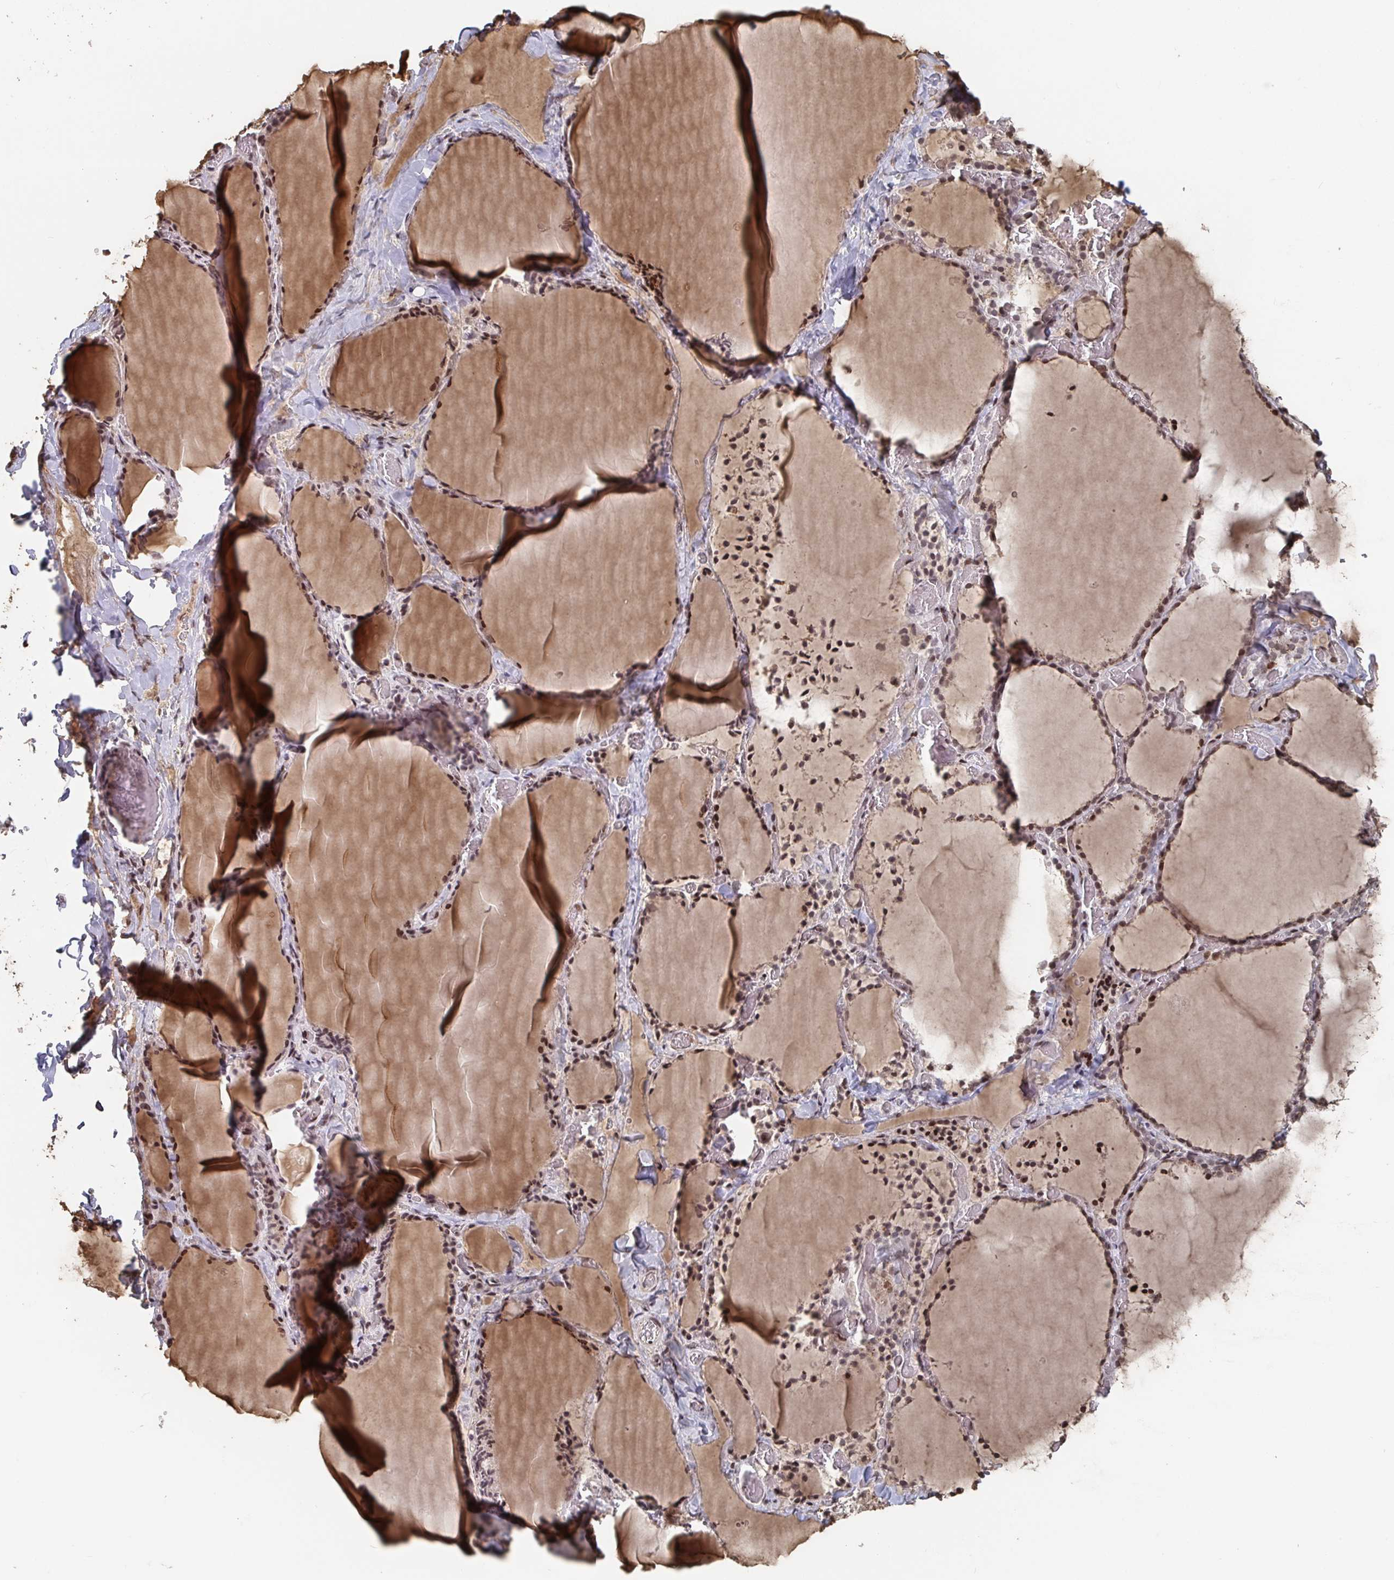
{"staining": {"intensity": "strong", "quantity": ">75%", "location": "nuclear"}, "tissue": "thyroid gland", "cell_type": "Glandular cells", "image_type": "normal", "snomed": [{"axis": "morphology", "description": "Normal tissue, NOS"}, {"axis": "topography", "description": "Thyroid gland"}], "caption": "High-power microscopy captured an immunohistochemistry image of normal thyroid gland, revealing strong nuclear expression in approximately >75% of glandular cells. (brown staining indicates protein expression, while blue staining denotes nuclei).", "gene": "ZDHHC12", "patient": {"sex": "female", "age": 22}}